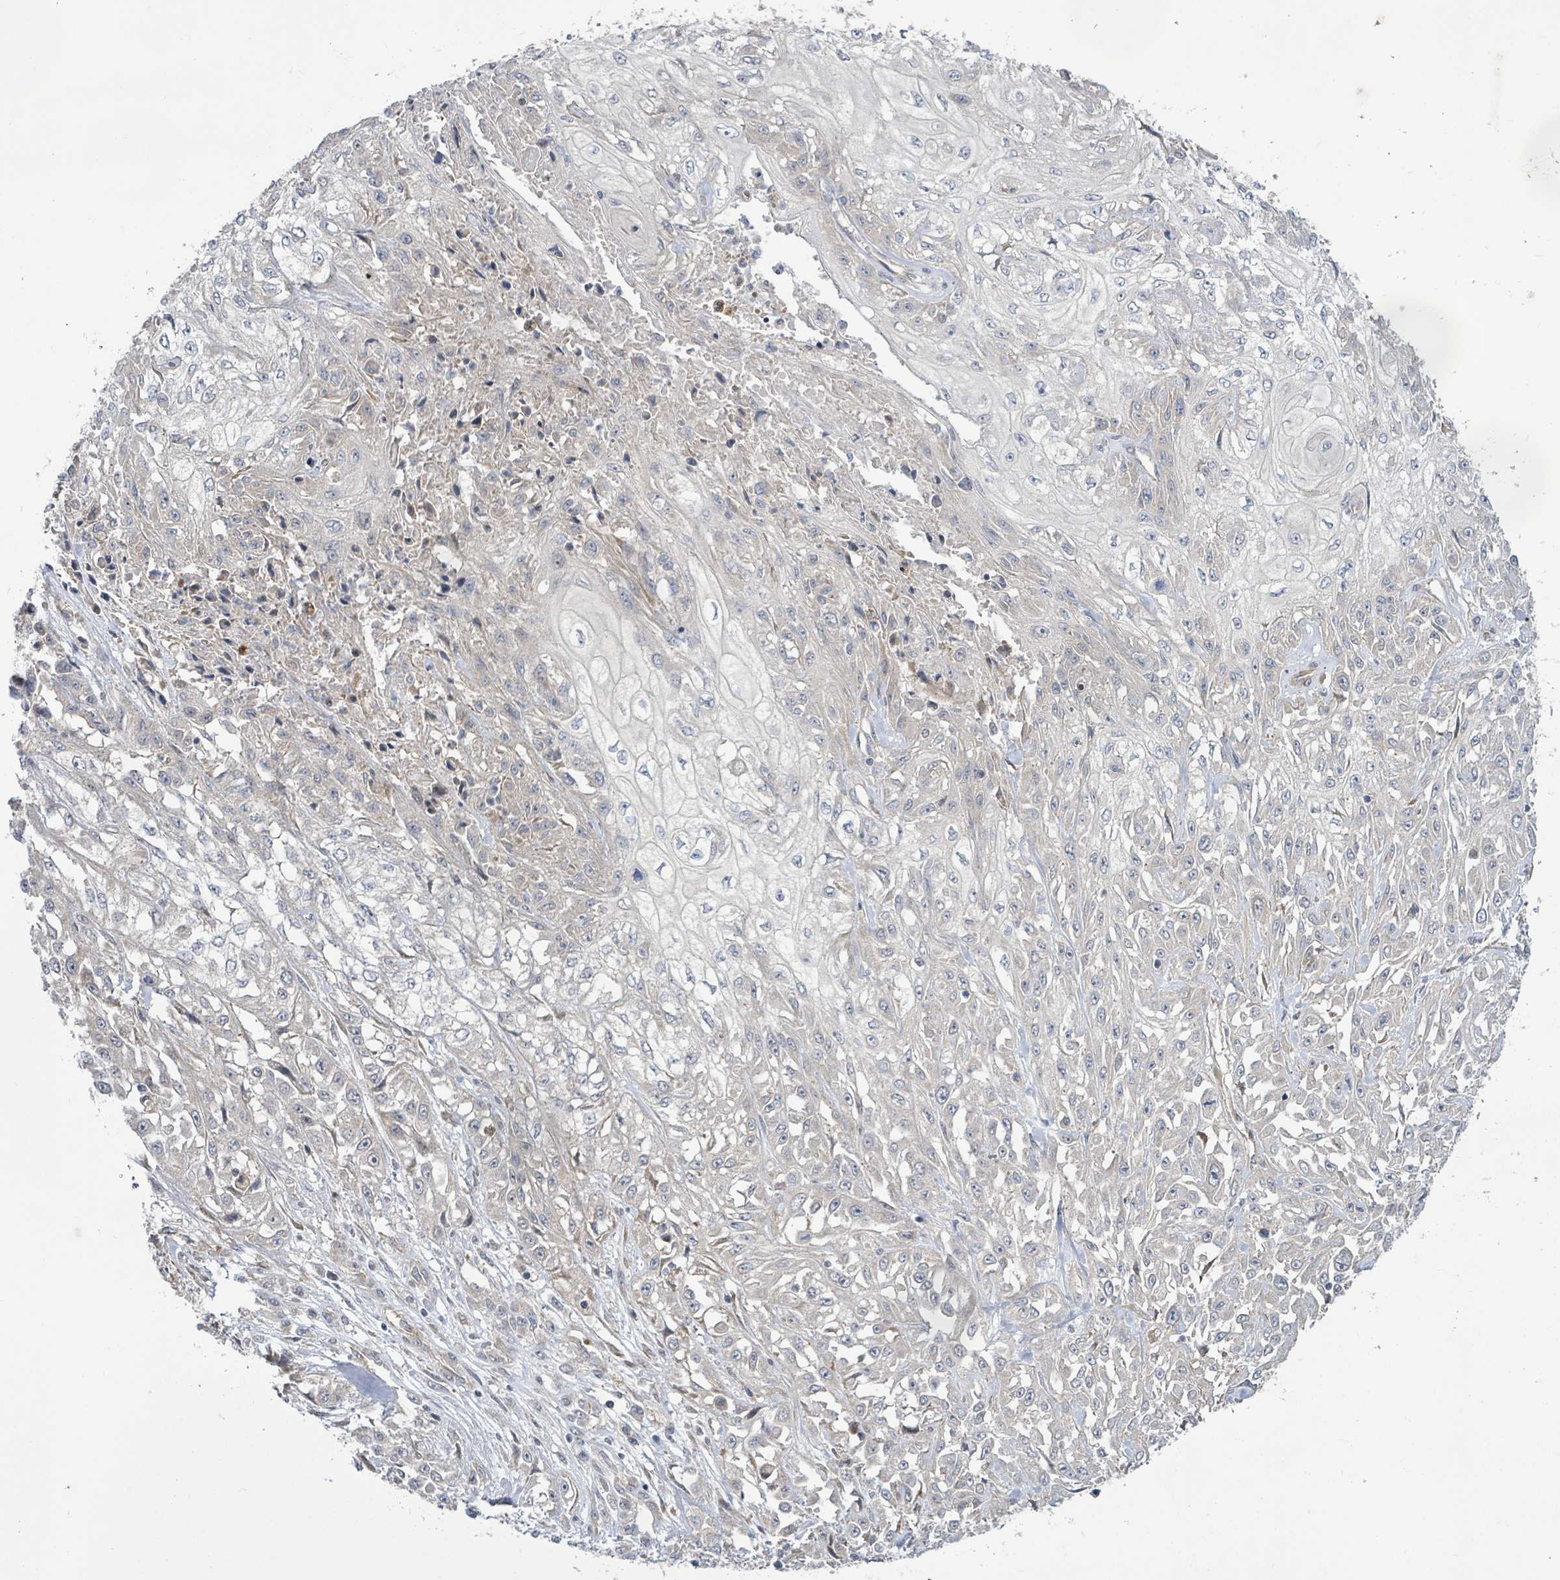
{"staining": {"intensity": "negative", "quantity": "none", "location": "none"}, "tissue": "skin cancer", "cell_type": "Tumor cells", "image_type": "cancer", "snomed": [{"axis": "morphology", "description": "Squamous cell carcinoma, NOS"}, {"axis": "morphology", "description": "Squamous cell carcinoma, metastatic, NOS"}, {"axis": "topography", "description": "Skin"}, {"axis": "topography", "description": "Lymph node"}], "caption": "Tumor cells are negative for protein expression in human skin cancer (metastatic squamous cell carcinoma).", "gene": "KBTBD11", "patient": {"sex": "male", "age": 75}}